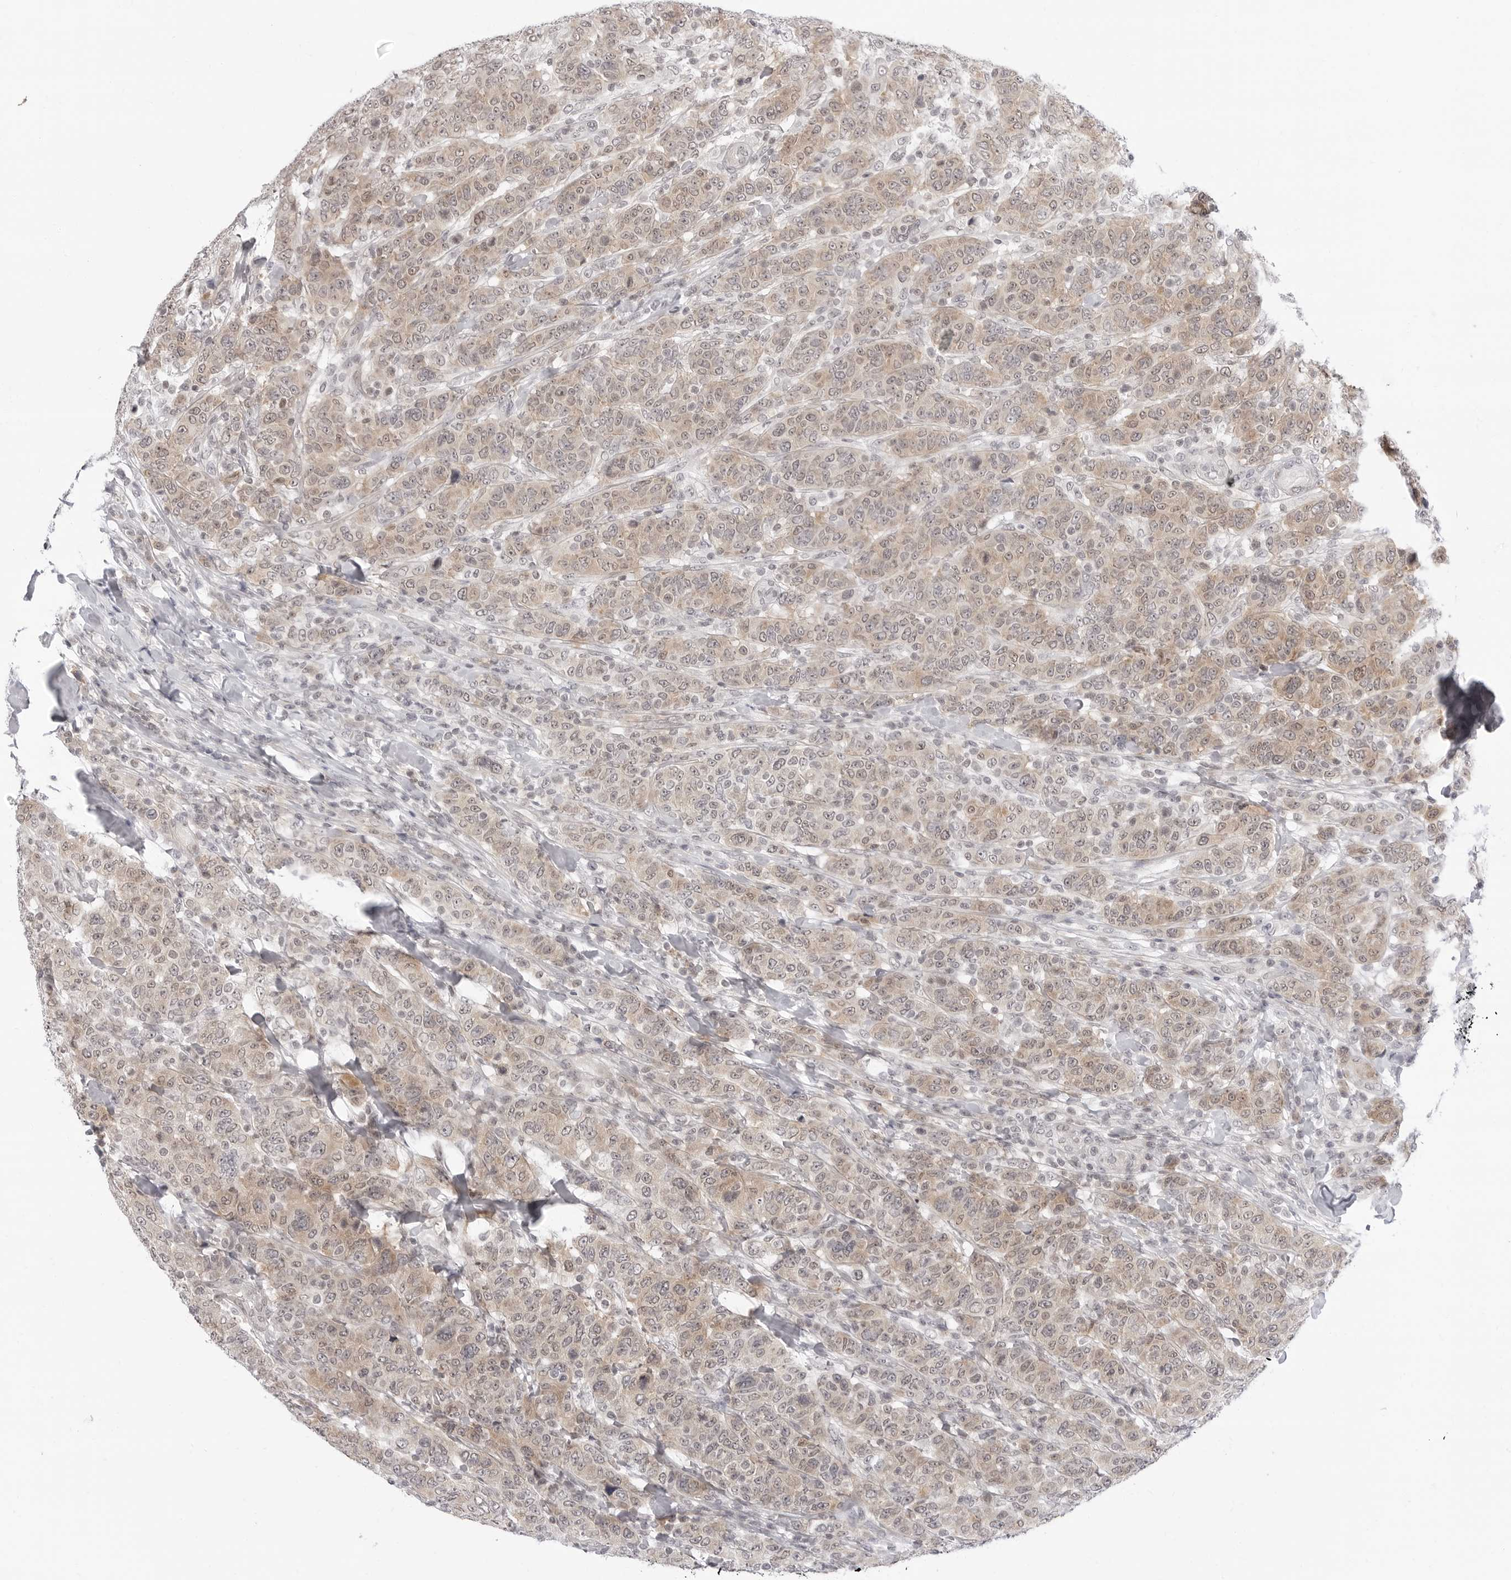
{"staining": {"intensity": "weak", "quantity": "25%-75%", "location": "cytoplasmic/membranous,nuclear"}, "tissue": "breast cancer", "cell_type": "Tumor cells", "image_type": "cancer", "snomed": [{"axis": "morphology", "description": "Duct carcinoma"}, {"axis": "topography", "description": "Breast"}], "caption": "IHC photomicrograph of human intraductal carcinoma (breast) stained for a protein (brown), which reveals low levels of weak cytoplasmic/membranous and nuclear staining in approximately 25%-75% of tumor cells.", "gene": "PPP2R5C", "patient": {"sex": "female", "age": 37}}